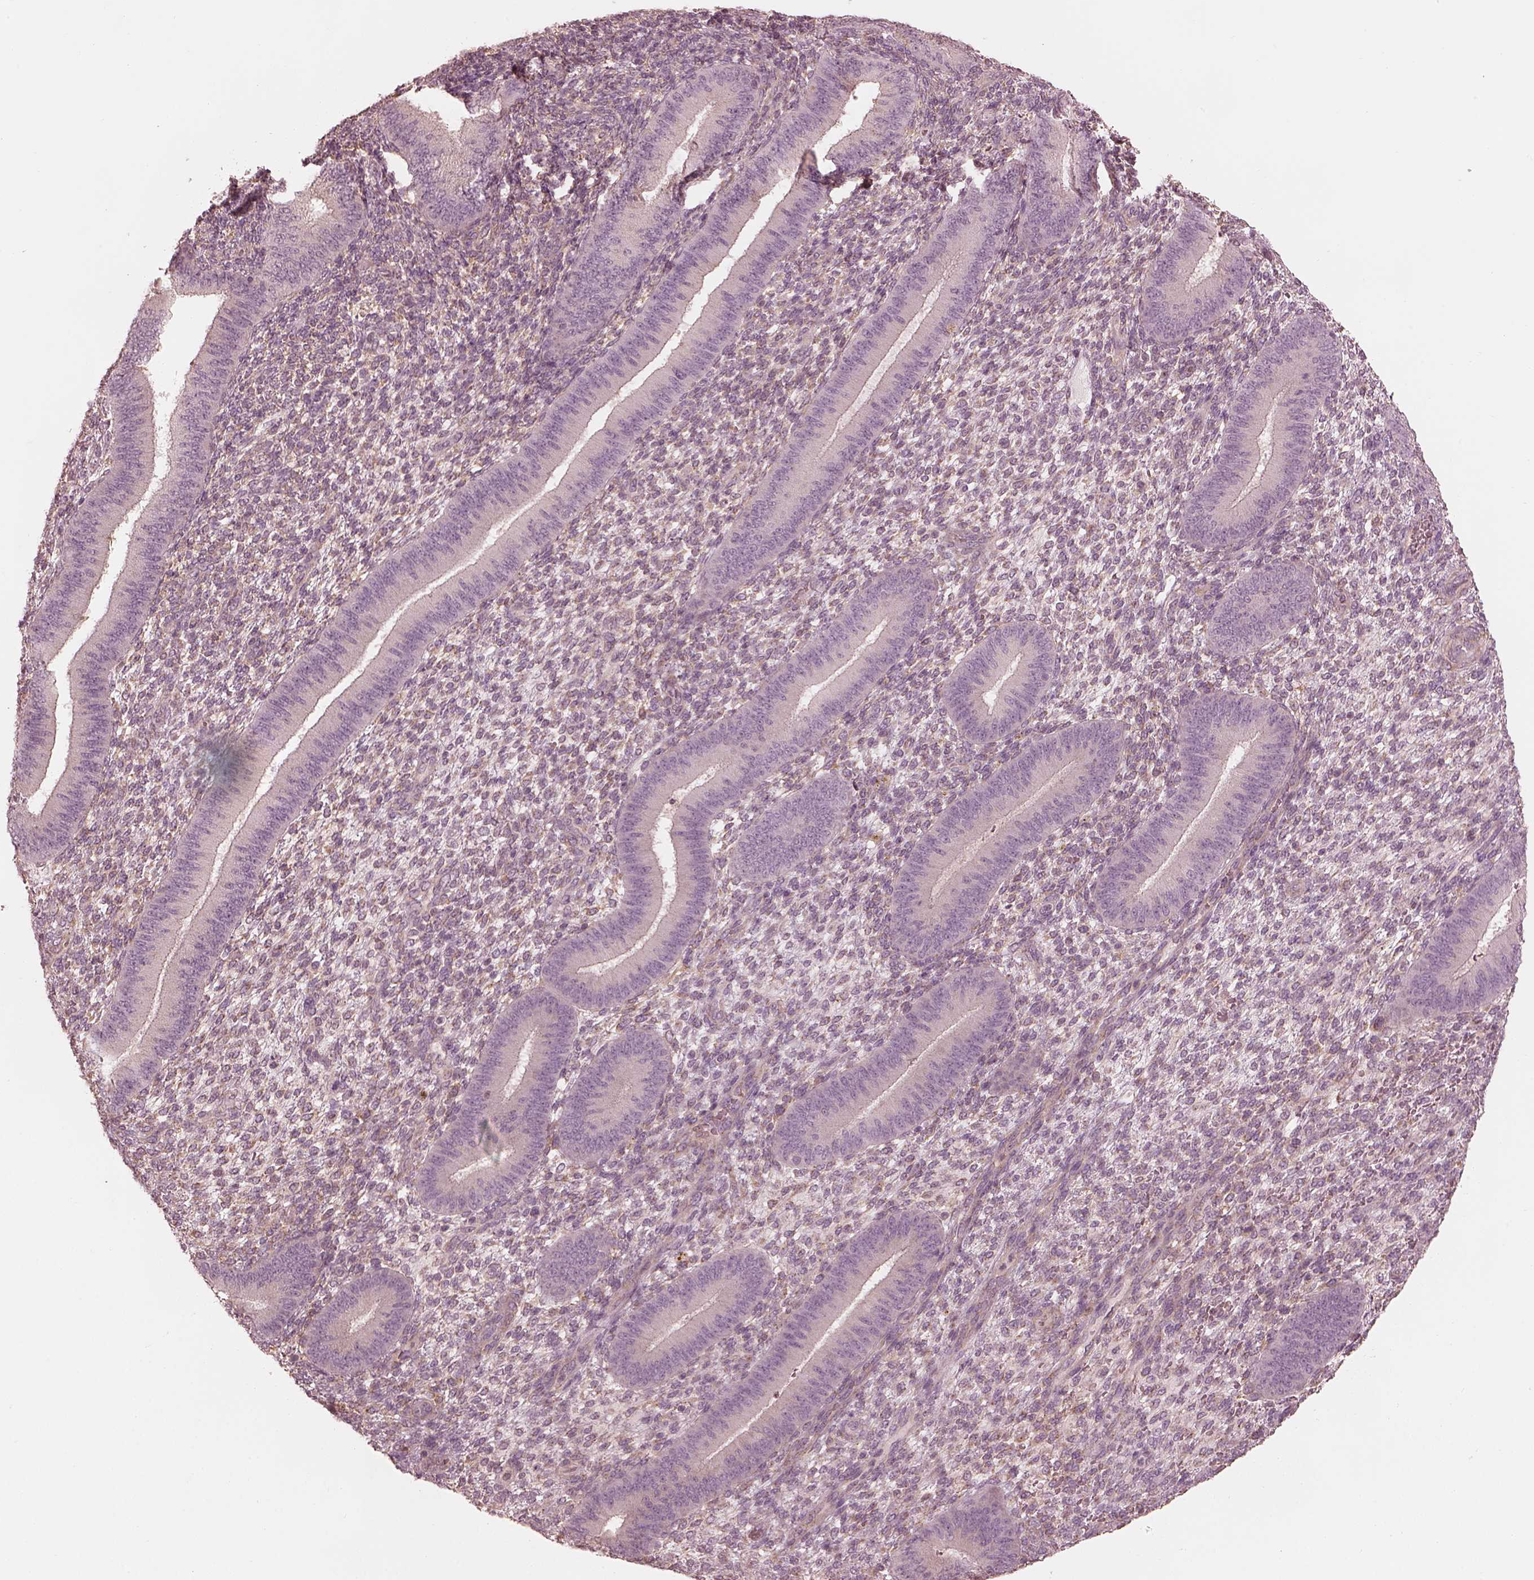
{"staining": {"intensity": "weak", "quantity": "25%-75%", "location": "cytoplasmic/membranous"}, "tissue": "endometrium", "cell_type": "Cells in endometrial stroma", "image_type": "normal", "snomed": [{"axis": "morphology", "description": "Normal tissue, NOS"}, {"axis": "topography", "description": "Endometrium"}], "caption": "Protein staining by immunohistochemistry demonstrates weak cytoplasmic/membranous expression in about 25%-75% of cells in endometrial stroma in benign endometrium.", "gene": "PRKACG", "patient": {"sex": "female", "age": 39}}